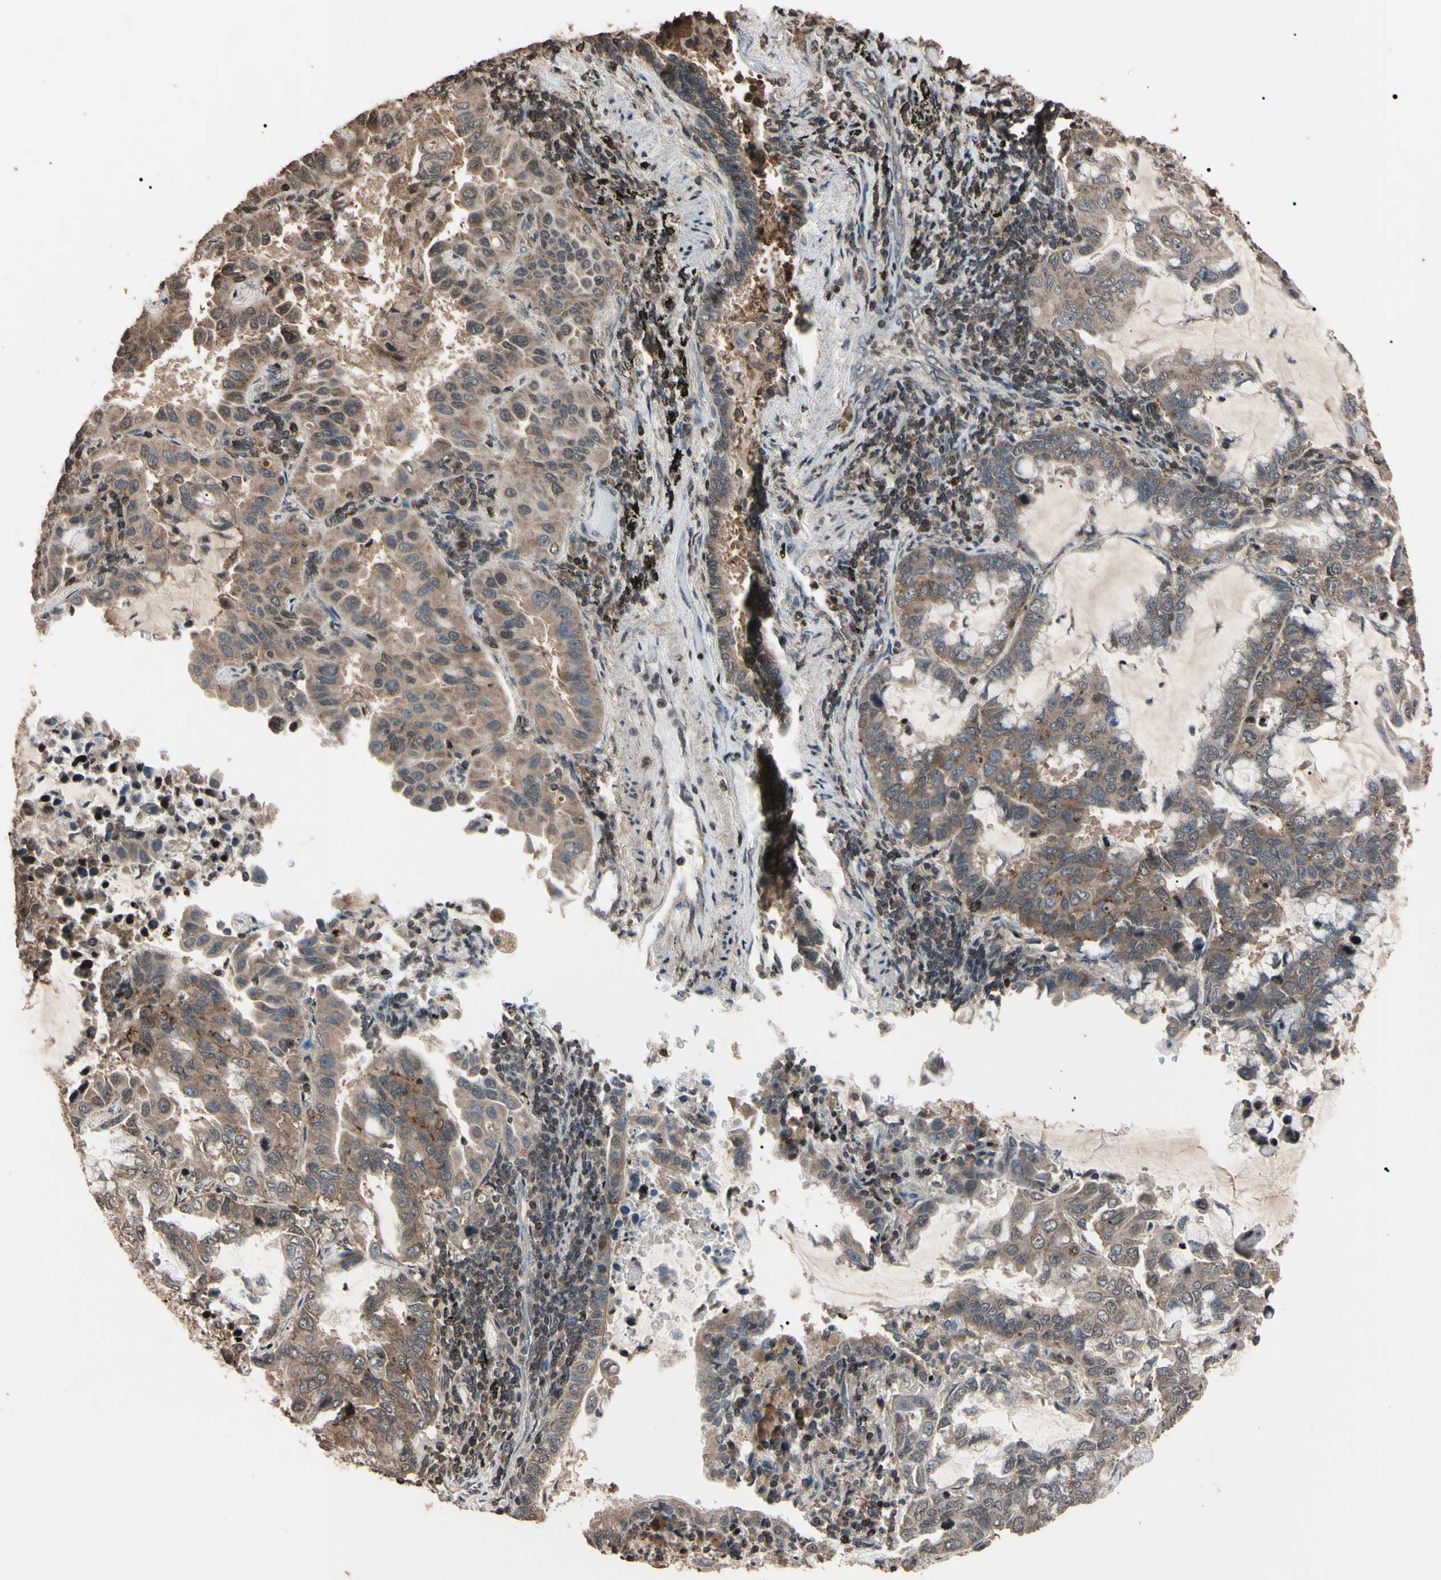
{"staining": {"intensity": "moderate", "quantity": "<25%", "location": "cytoplasmic/membranous"}, "tissue": "lung cancer", "cell_type": "Tumor cells", "image_type": "cancer", "snomed": [{"axis": "morphology", "description": "Adenocarcinoma, NOS"}, {"axis": "topography", "description": "Lung"}], "caption": "Tumor cells exhibit moderate cytoplasmic/membranous staining in about <25% of cells in adenocarcinoma (lung).", "gene": "TNFRSF1A", "patient": {"sex": "male", "age": 64}}